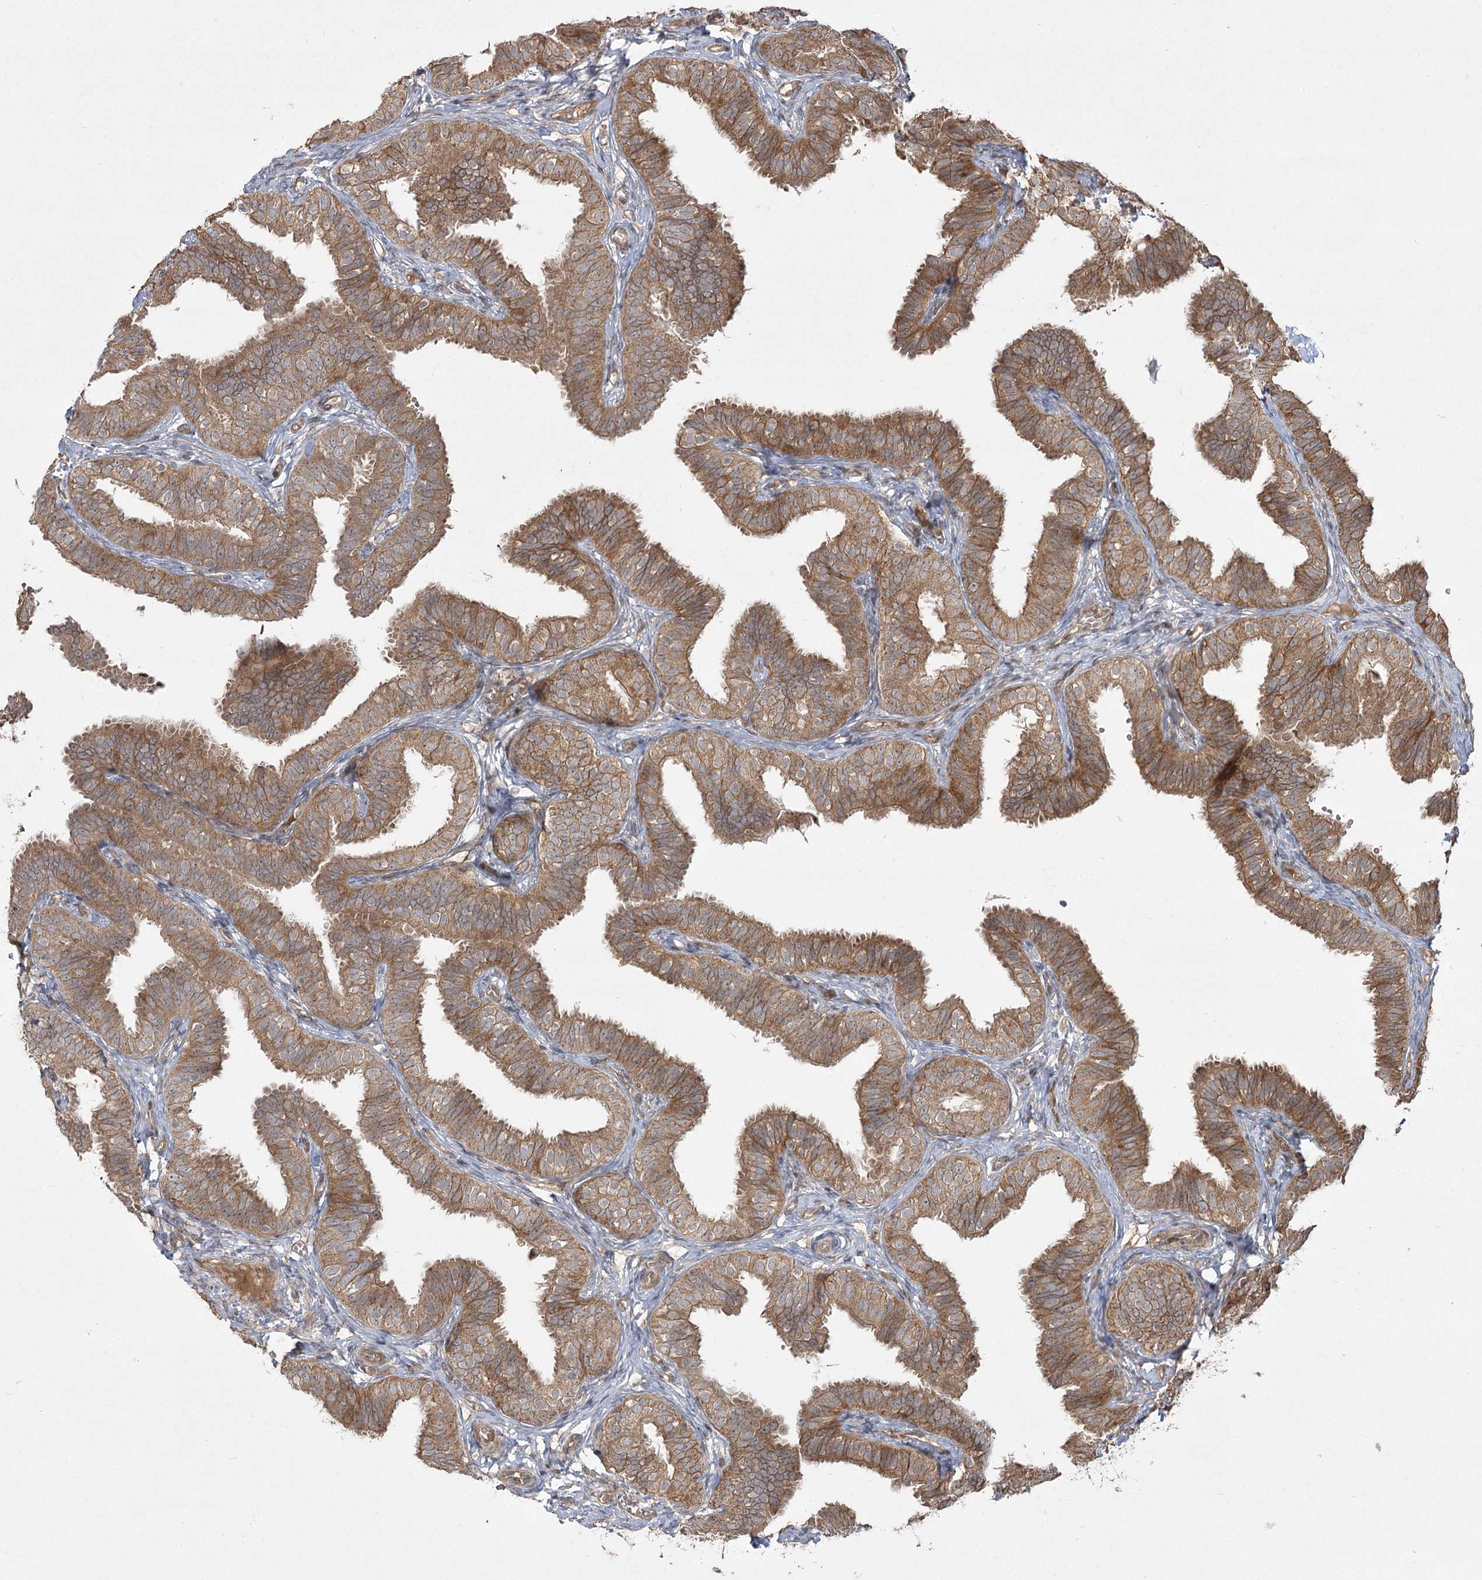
{"staining": {"intensity": "moderate", "quantity": ">75%", "location": "cytoplasmic/membranous"}, "tissue": "fallopian tube", "cell_type": "Glandular cells", "image_type": "normal", "snomed": [{"axis": "morphology", "description": "Normal tissue, NOS"}, {"axis": "topography", "description": "Fallopian tube"}], "caption": "Moderate cytoplasmic/membranous positivity for a protein is seen in about >75% of glandular cells of benign fallopian tube using immunohistochemistry (IHC).", "gene": "CPLANE1", "patient": {"sex": "female", "age": 35}}